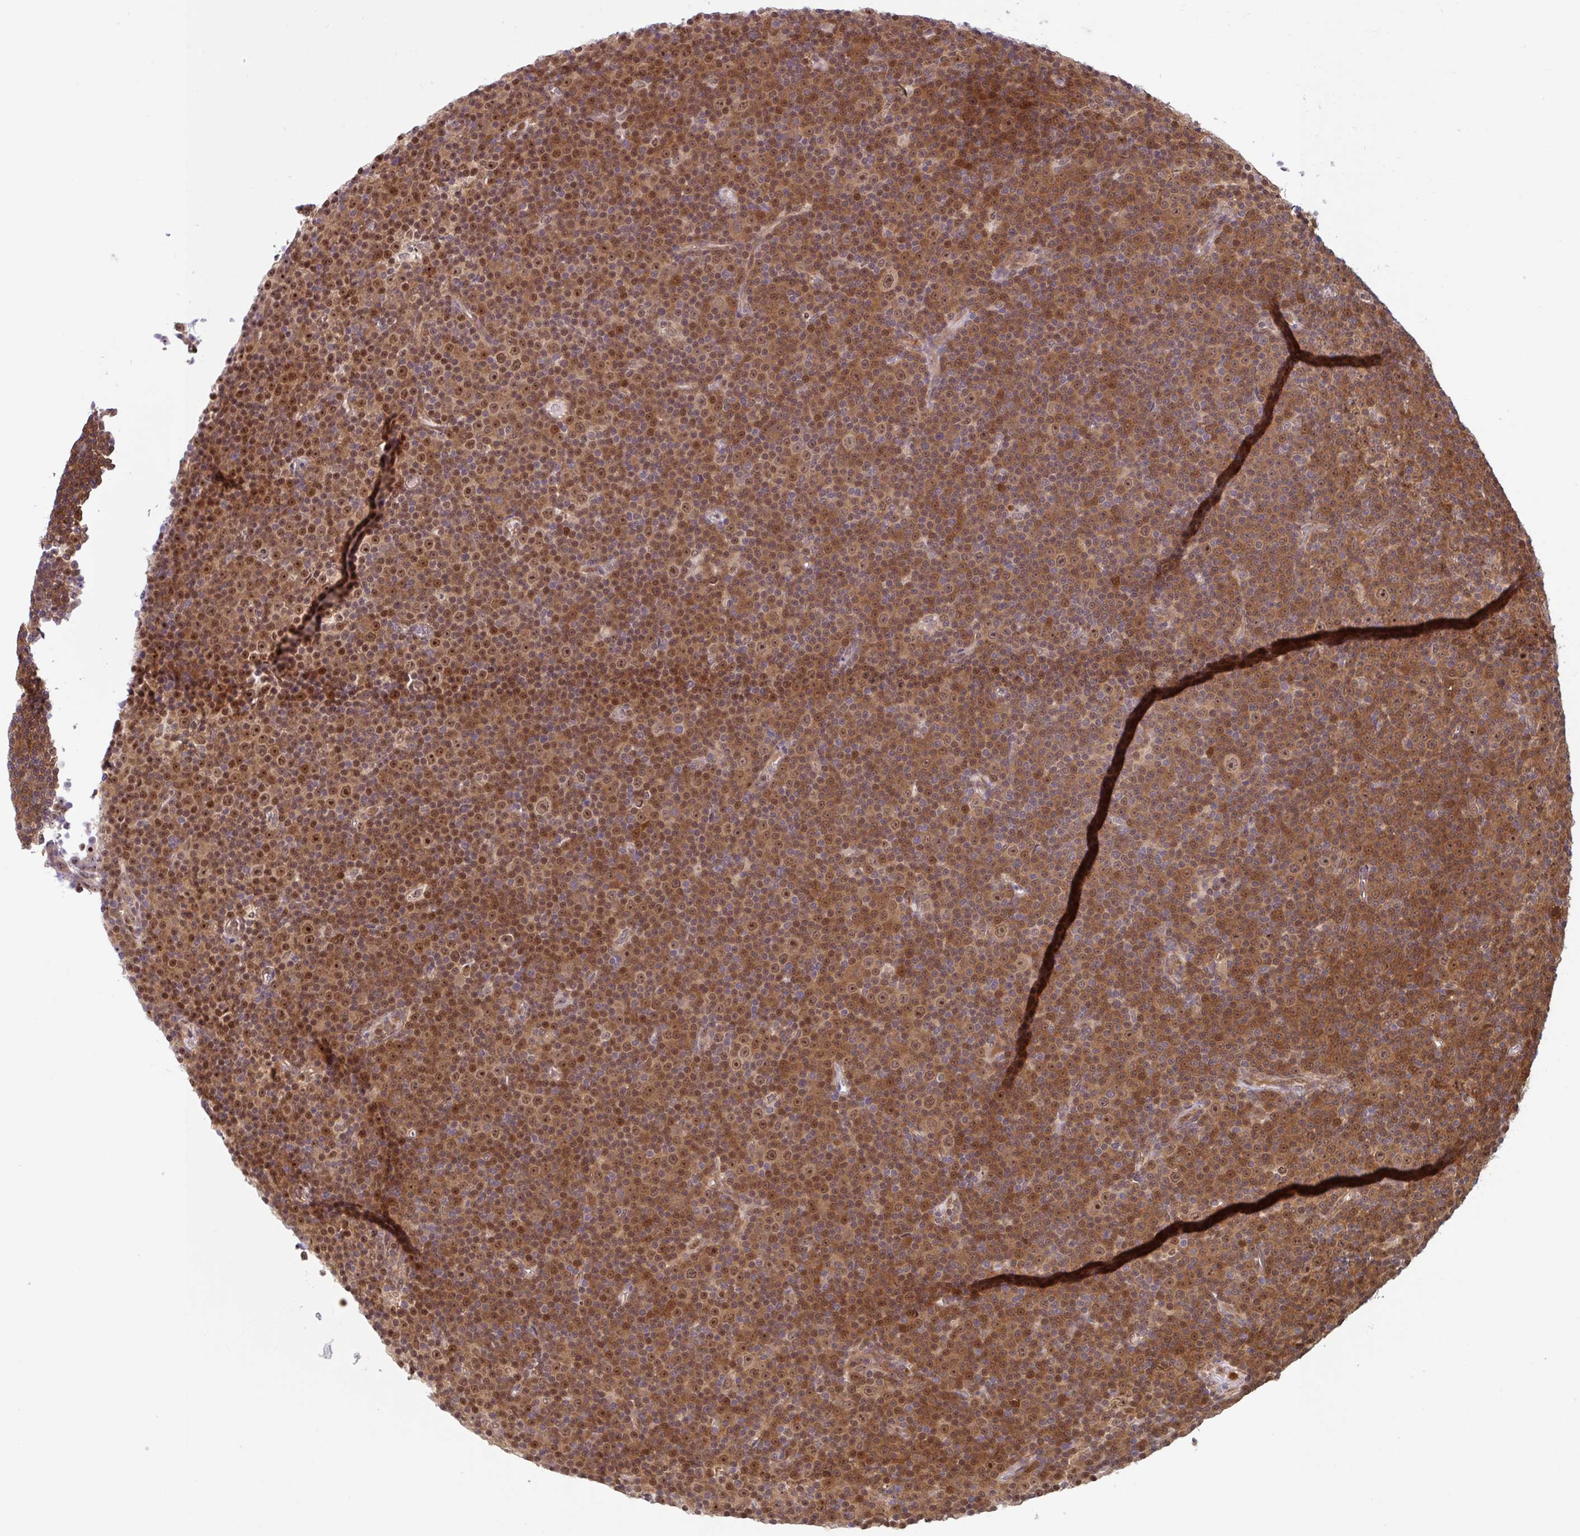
{"staining": {"intensity": "moderate", "quantity": ">75%", "location": "cytoplasmic/membranous,nuclear"}, "tissue": "lymphoma", "cell_type": "Tumor cells", "image_type": "cancer", "snomed": [{"axis": "morphology", "description": "Malignant lymphoma, non-Hodgkin's type, Low grade"}, {"axis": "topography", "description": "Lymph node"}], "caption": "Malignant lymphoma, non-Hodgkin's type (low-grade) stained with IHC exhibits moderate cytoplasmic/membranous and nuclear staining in approximately >75% of tumor cells.", "gene": "HMBS", "patient": {"sex": "female", "age": 67}}